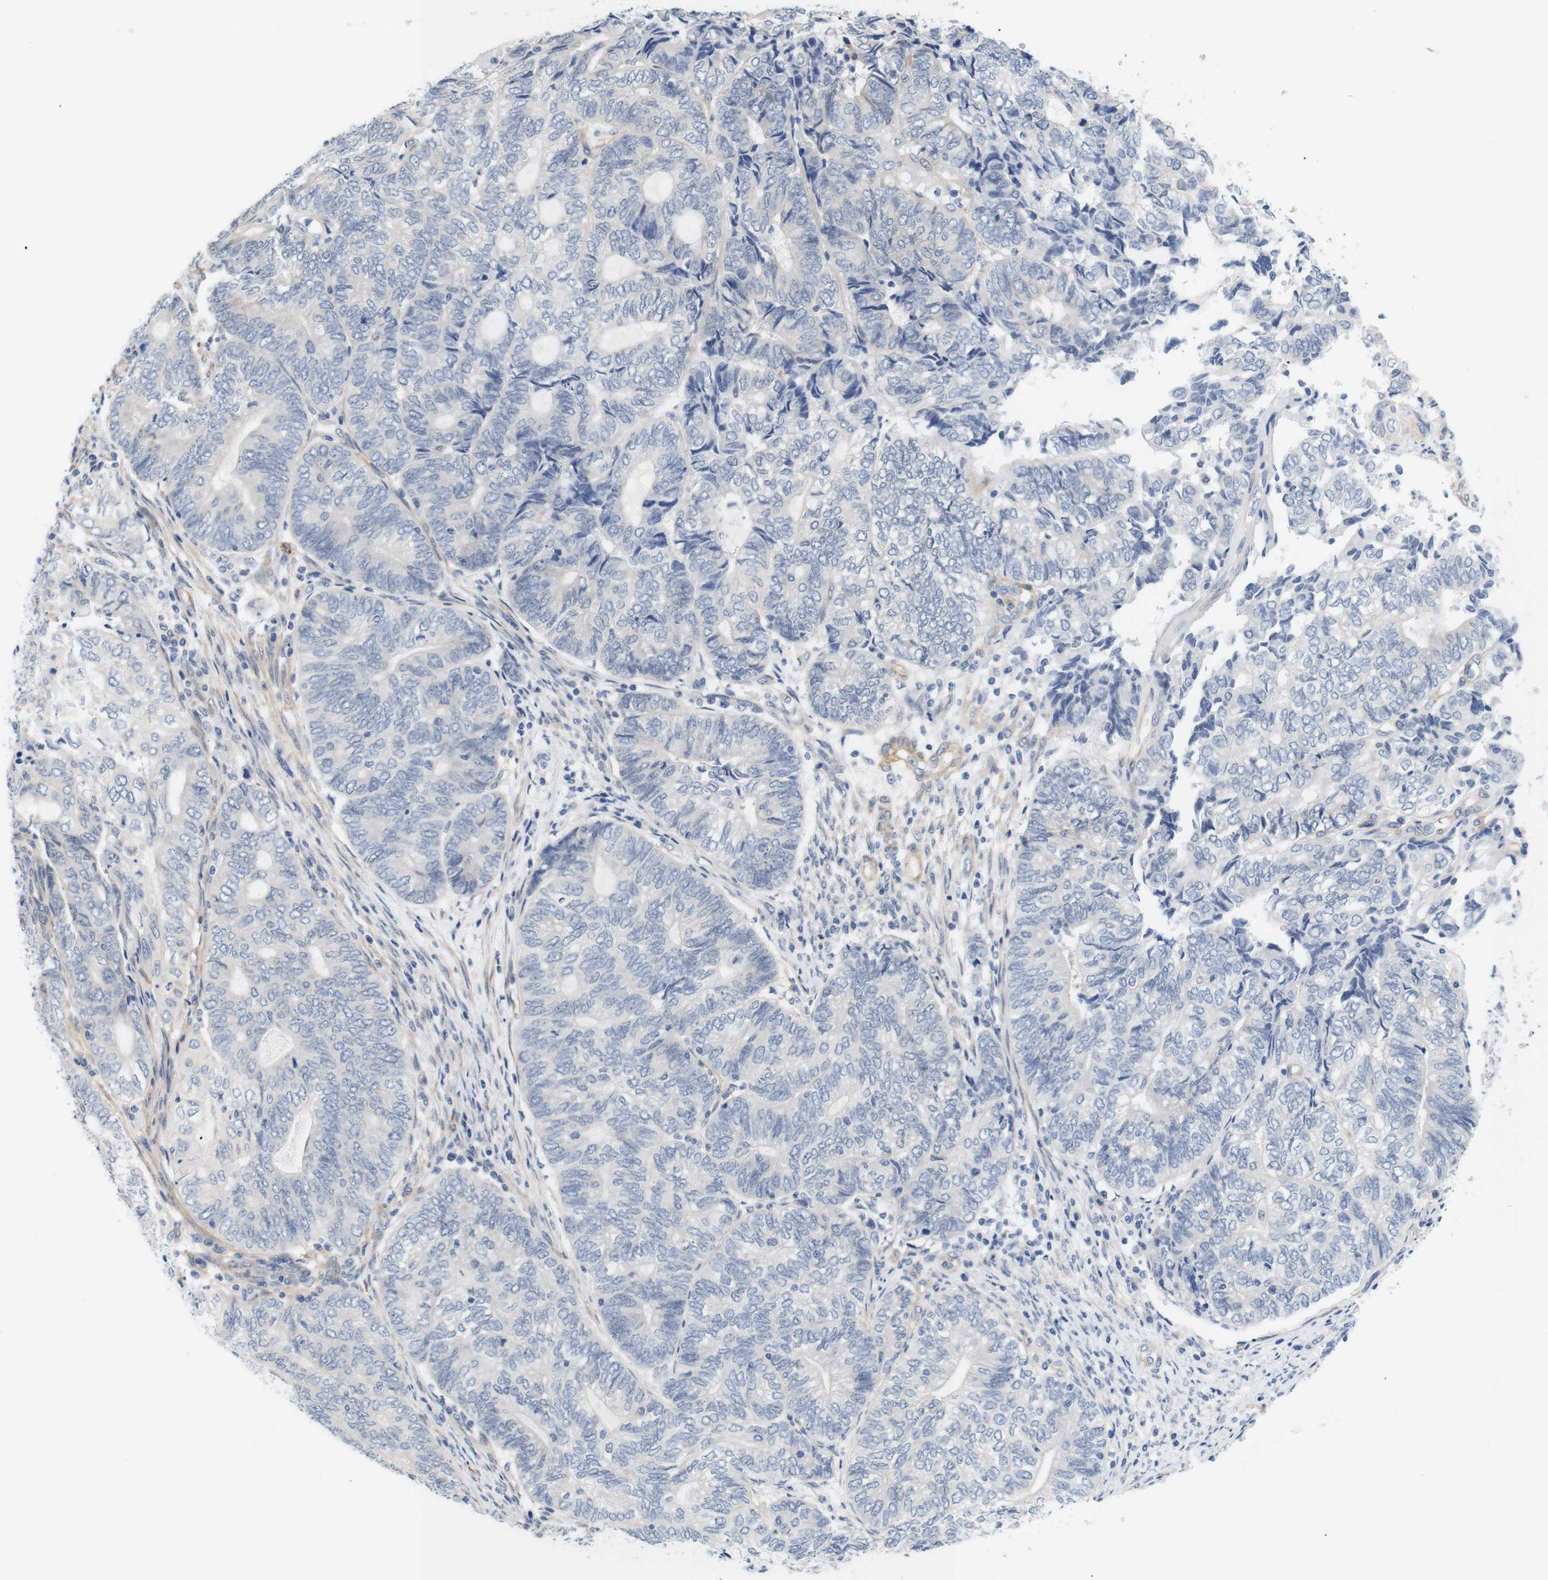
{"staining": {"intensity": "negative", "quantity": "none", "location": "none"}, "tissue": "endometrial cancer", "cell_type": "Tumor cells", "image_type": "cancer", "snomed": [{"axis": "morphology", "description": "Adenocarcinoma, NOS"}, {"axis": "topography", "description": "Uterus"}, {"axis": "topography", "description": "Endometrium"}], "caption": "Immunohistochemistry (IHC) image of endometrial adenocarcinoma stained for a protein (brown), which displays no expression in tumor cells. The staining is performed using DAB brown chromogen with nuclei counter-stained in using hematoxylin.", "gene": "STMN3", "patient": {"sex": "female", "age": 70}}